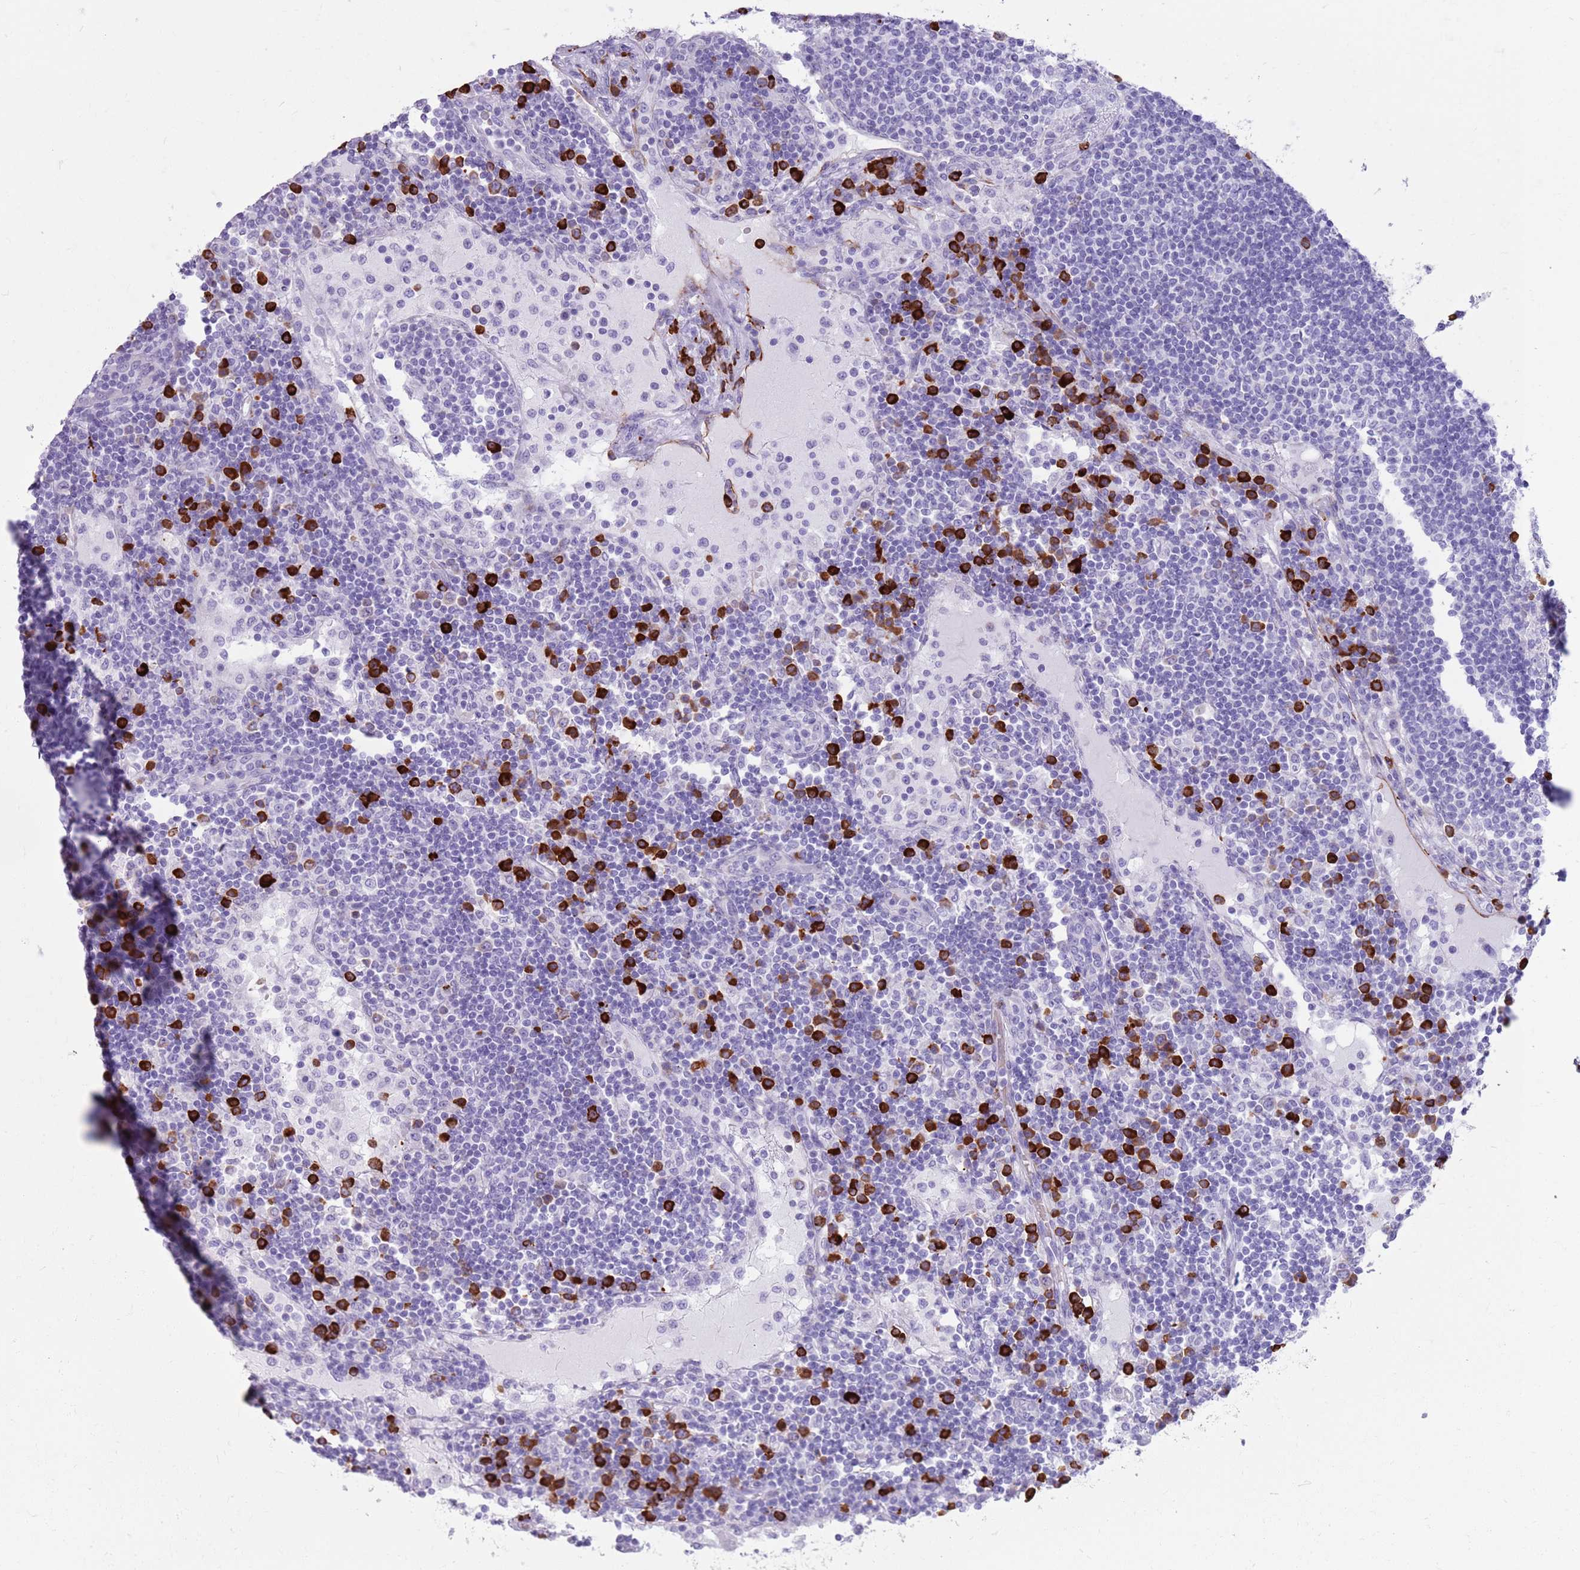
{"staining": {"intensity": "strong", "quantity": "<25%", "location": "cytoplasmic/membranous"}, "tissue": "lymph node", "cell_type": "Non-germinal center cells", "image_type": "normal", "snomed": [{"axis": "morphology", "description": "Normal tissue, NOS"}, {"axis": "topography", "description": "Lymph node"}], "caption": "An IHC photomicrograph of unremarkable tissue is shown. Protein staining in brown highlights strong cytoplasmic/membranous positivity in lymph node within non-germinal center cells. Ihc stains the protein in brown and the nuclei are stained blue.", "gene": "ENSG00000263020", "patient": {"sex": "female", "age": 53}}